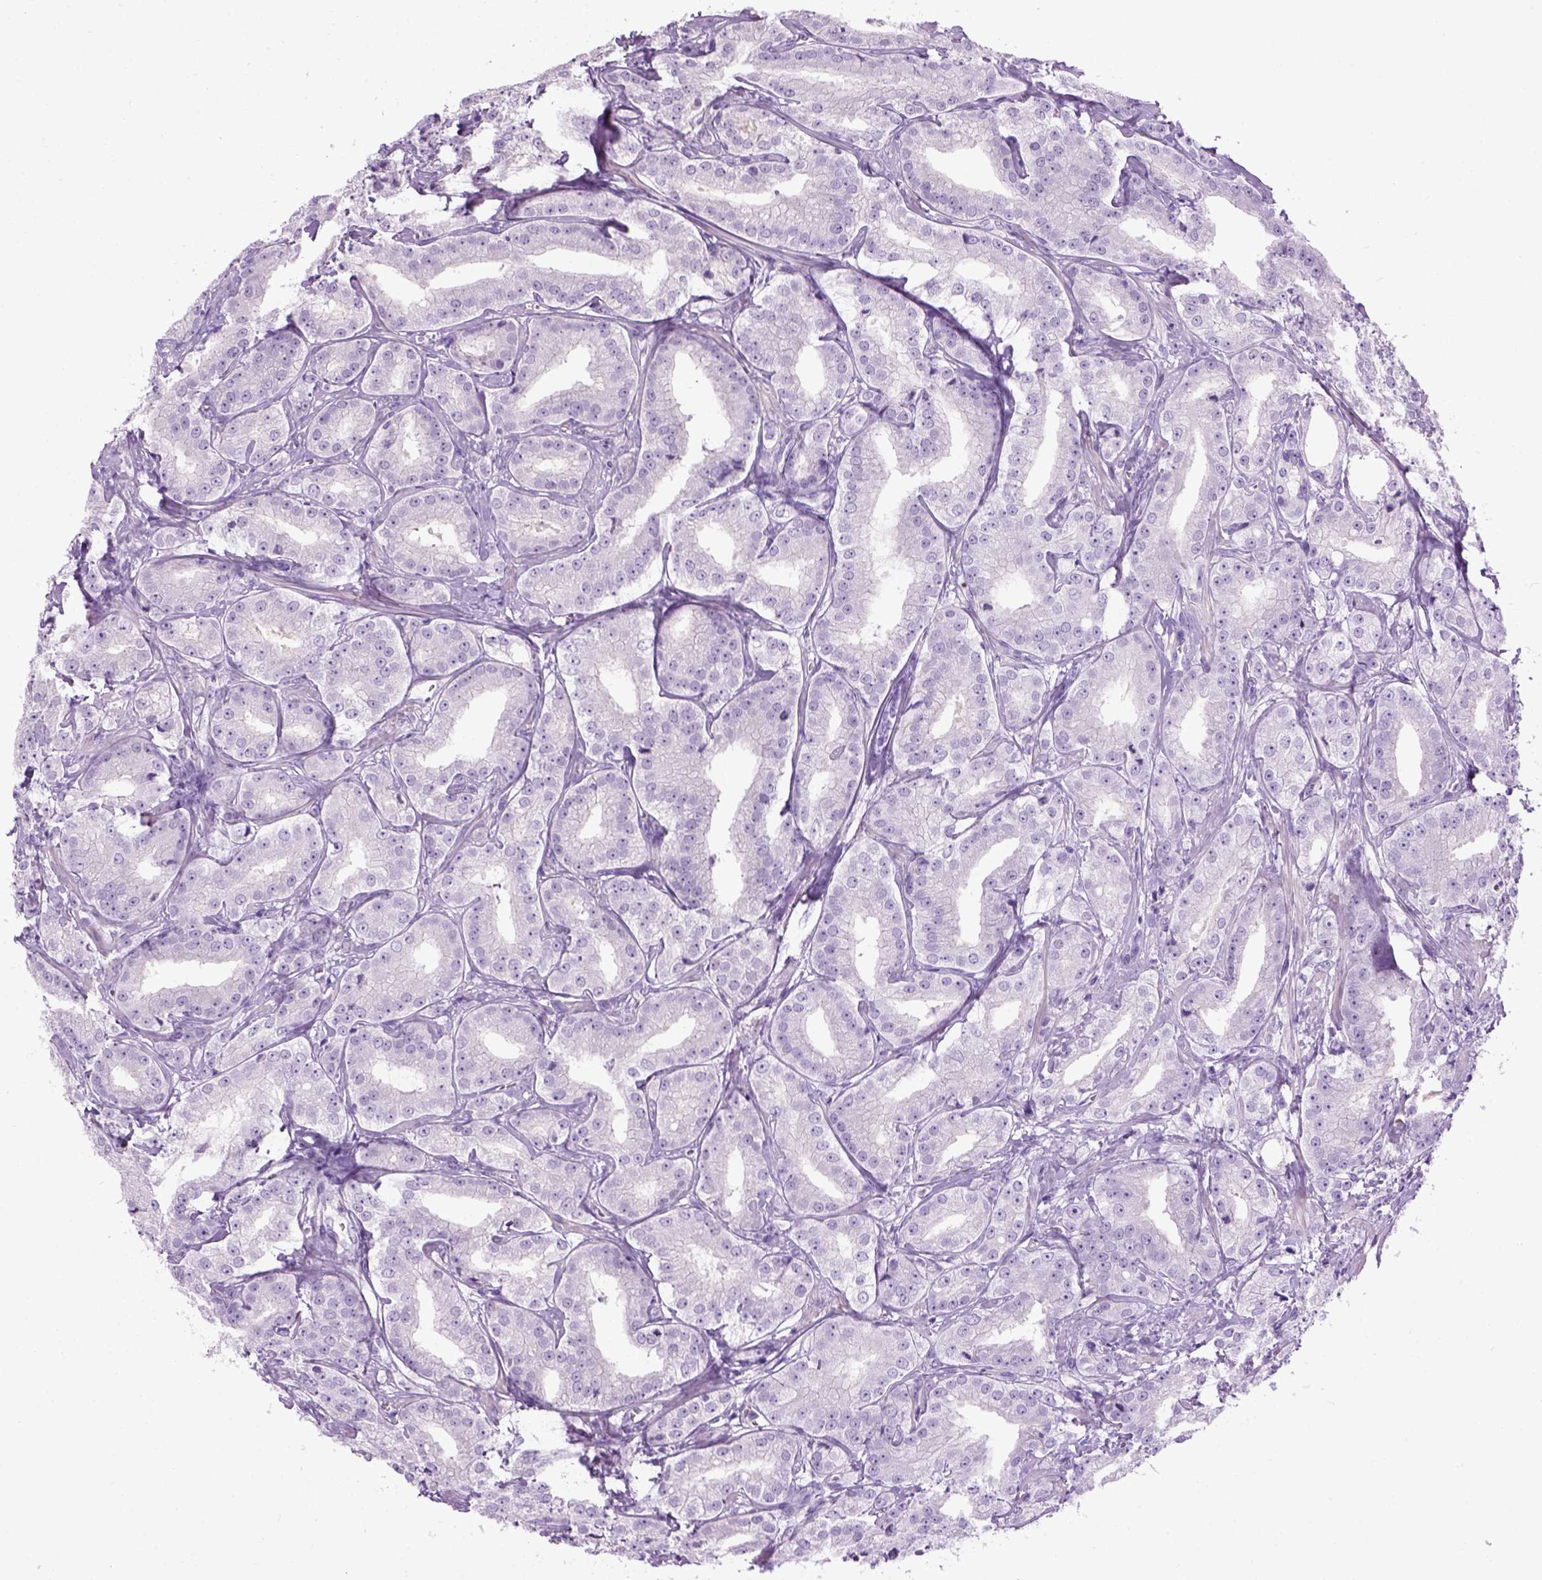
{"staining": {"intensity": "negative", "quantity": "none", "location": "none"}, "tissue": "prostate cancer", "cell_type": "Tumor cells", "image_type": "cancer", "snomed": [{"axis": "morphology", "description": "Adenocarcinoma, High grade"}, {"axis": "topography", "description": "Prostate"}], "caption": "Tumor cells show no significant expression in prostate cancer.", "gene": "GABRB2", "patient": {"sex": "male", "age": 64}}